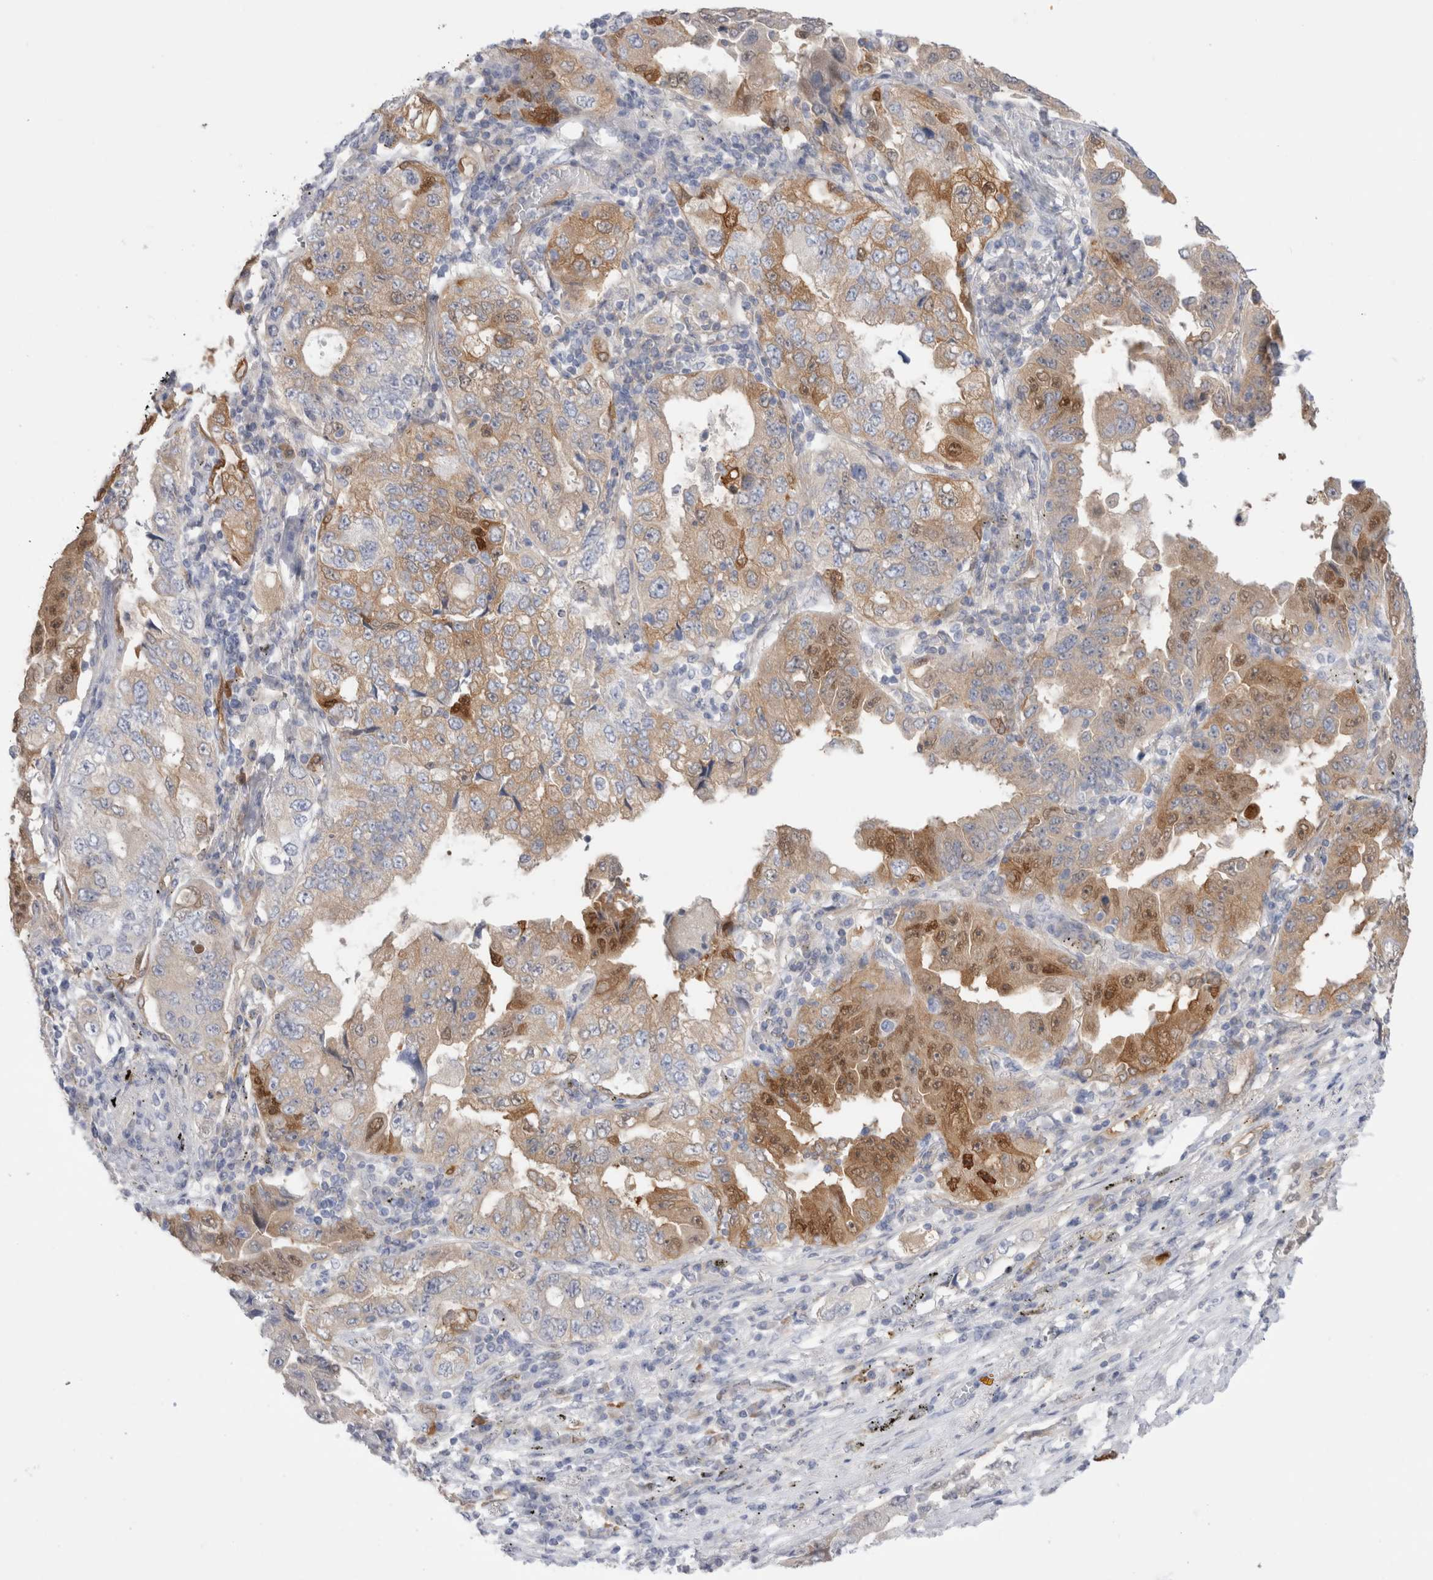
{"staining": {"intensity": "moderate", "quantity": "25%-75%", "location": "cytoplasmic/membranous,nuclear"}, "tissue": "lung cancer", "cell_type": "Tumor cells", "image_type": "cancer", "snomed": [{"axis": "morphology", "description": "Adenocarcinoma, NOS"}, {"axis": "topography", "description": "Lung"}], "caption": "An immunohistochemistry (IHC) micrograph of tumor tissue is shown. Protein staining in brown highlights moderate cytoplasmic/membranous and nuclear positivity in adenocarcinoma (lung) within tumor cells.", "gene": "NAPEPLD", "patient": {"sex": "female", "age": 51}}